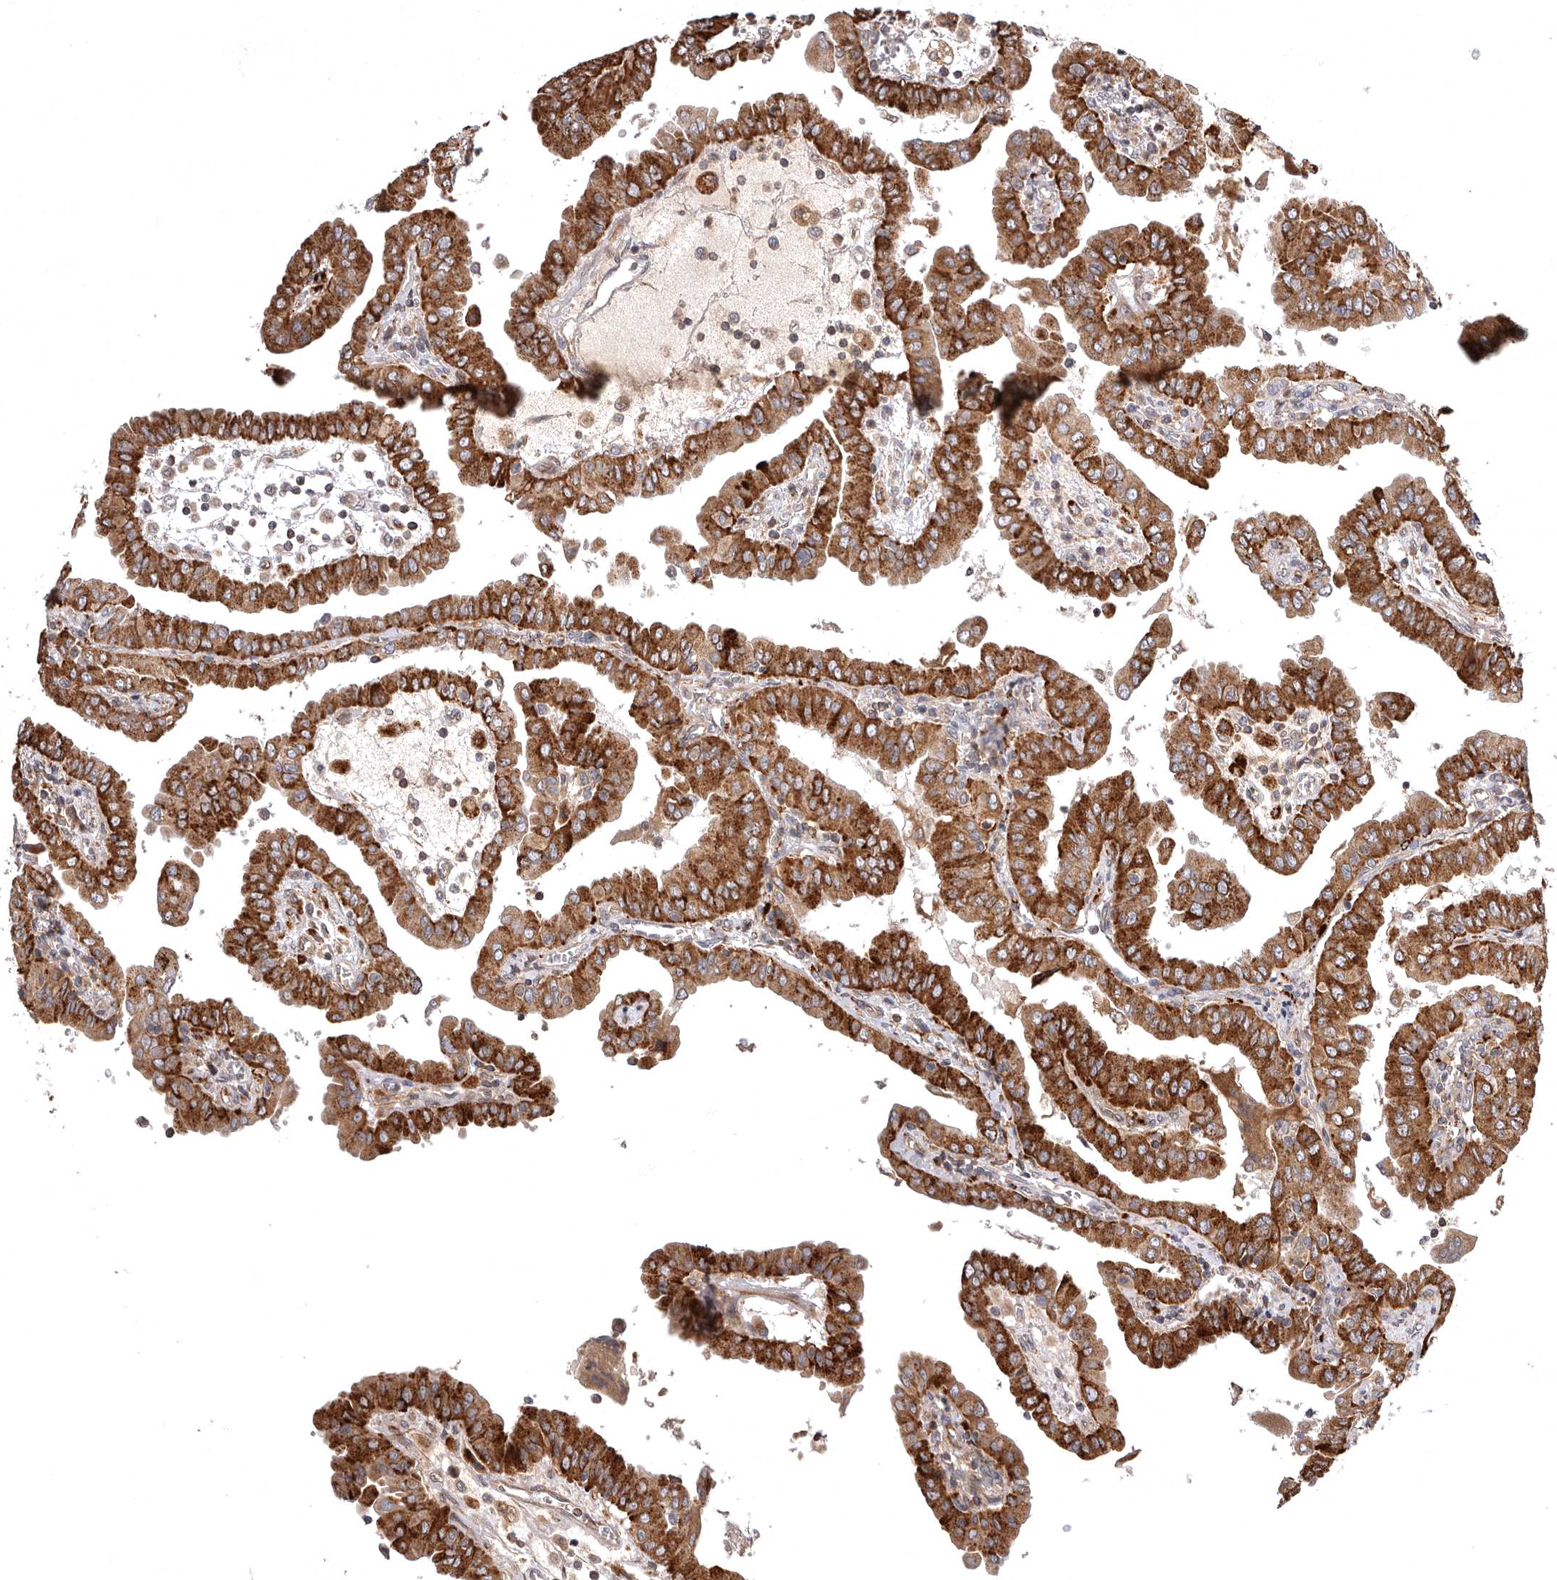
{"staining": {"intensity": "strong", "quantity": ">75%", "location": "cytoplasmic/membranous"}, "tissue": "thyroid cancer", "cell_type": "Tumor cells", "image_type": "cancer", "snomed": [{"axis": "morphology", "description": "Papillary adenocarcinoma, NOS"}, {"axis": "topography", "description": "Thyroid gland"}], "caption": "Protein positivity by IHC demonstrates strong cytoplasmic/membranous expression in approximately >75% of tumor cells in thyroid cancer (papillary adenocarcinoma).", "gene": "ADCY2", "patient": {"sex": "male", "age": 33}}